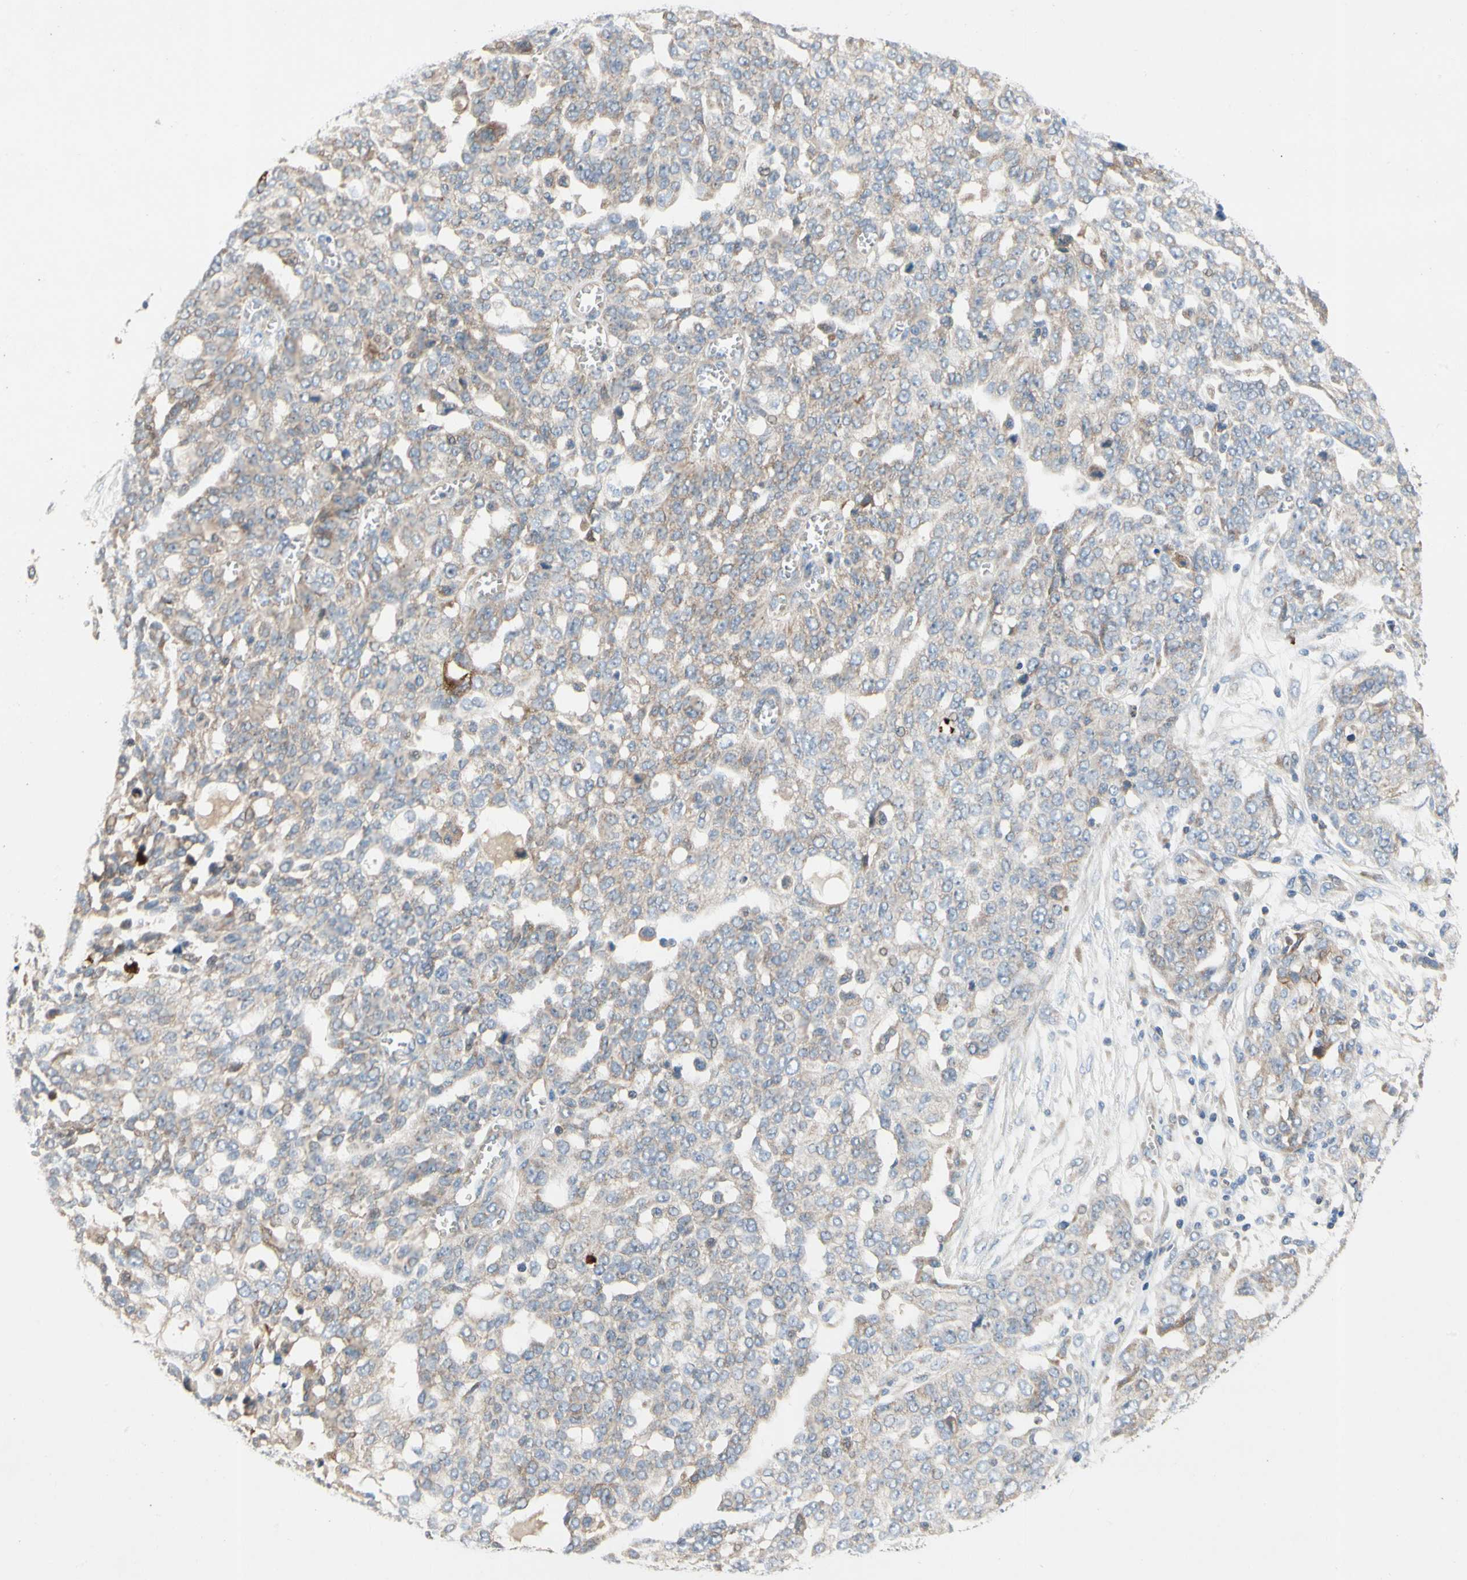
{"staining": {"intensity": "weak", "quantity": ">75%", "location": "cytoplasmic/membranous"}, "tissue": "ovarian cancer", "cell_type": "Tumor cells", "image_type": "cancer", "snomed": [{"axis": "morphology", "description": "Cystadenocarcinoma, serous, NOS"}, {"axis": "topography", "description": "Soft tissue"}, {"axis": "topography", "description": "Ovary"}], "caption": "An IHC photomicrograph of neoplastic tissue is shown. Protein staining in brown highlights weak cytoplasmic/membranous positivity in ovarian cancer (serous cystadenocarcinoma) within tumor cells.", "gene": "KLHDC8B", "patient": {"sex": "female", "age": 57}}